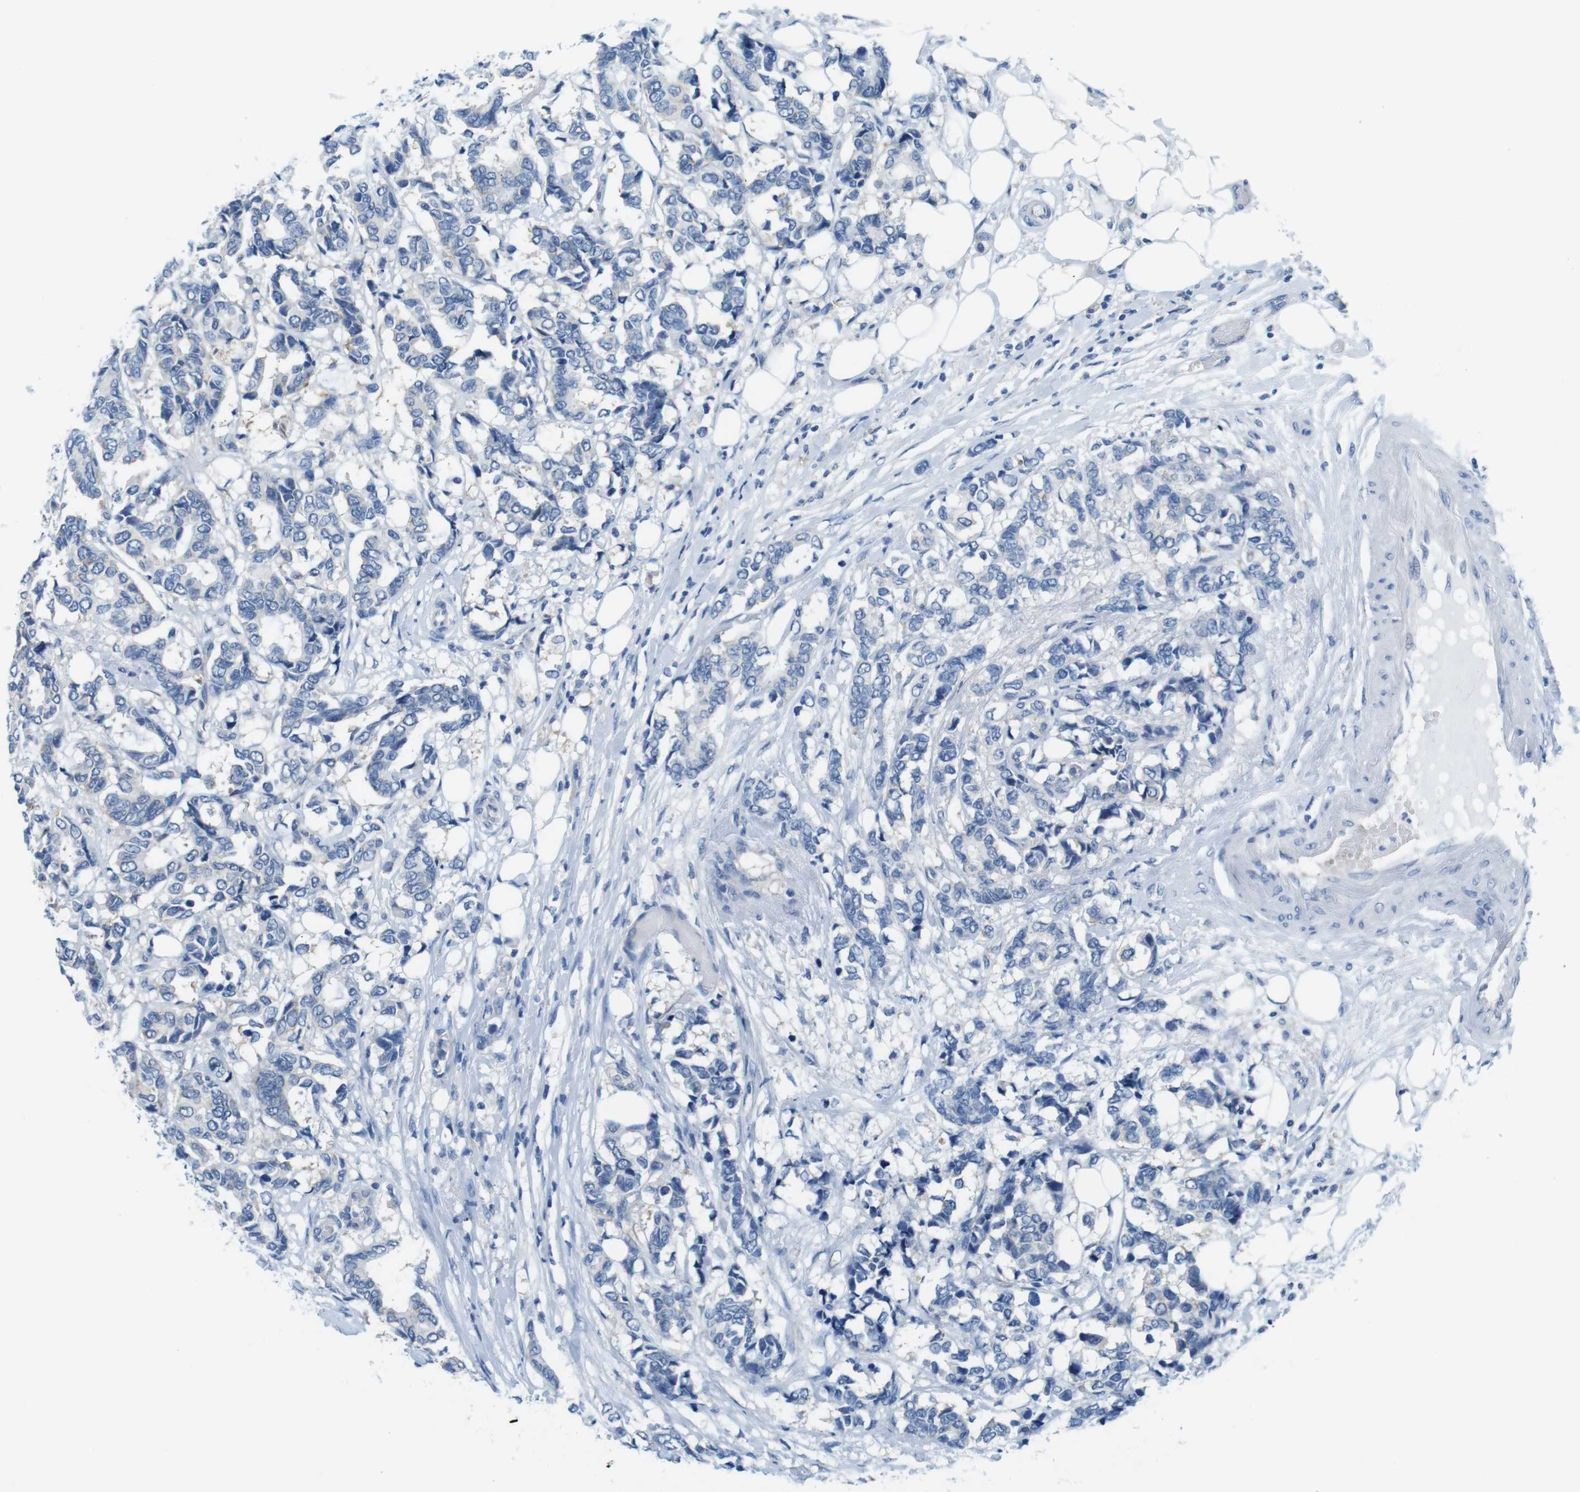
{"staining": {"intensity": "negative", "quantity": "none", "location": "none"}, "tissue": "breast cancer", "cell_type": "Tumor cells", "image_type": "cancer", "snomed": [{"axis": "morphology", "description": "Duct carcinoma"}, {"axis": "topography", "description": "Breast"}], "caption": "Immunohistochemistry (IHC) of breast cancer (infiltrating ductal carcinoma) displays no staining in tumor cells.", "gene": "EIF2B5", "patient": {"sex": "female", "age": 87}}